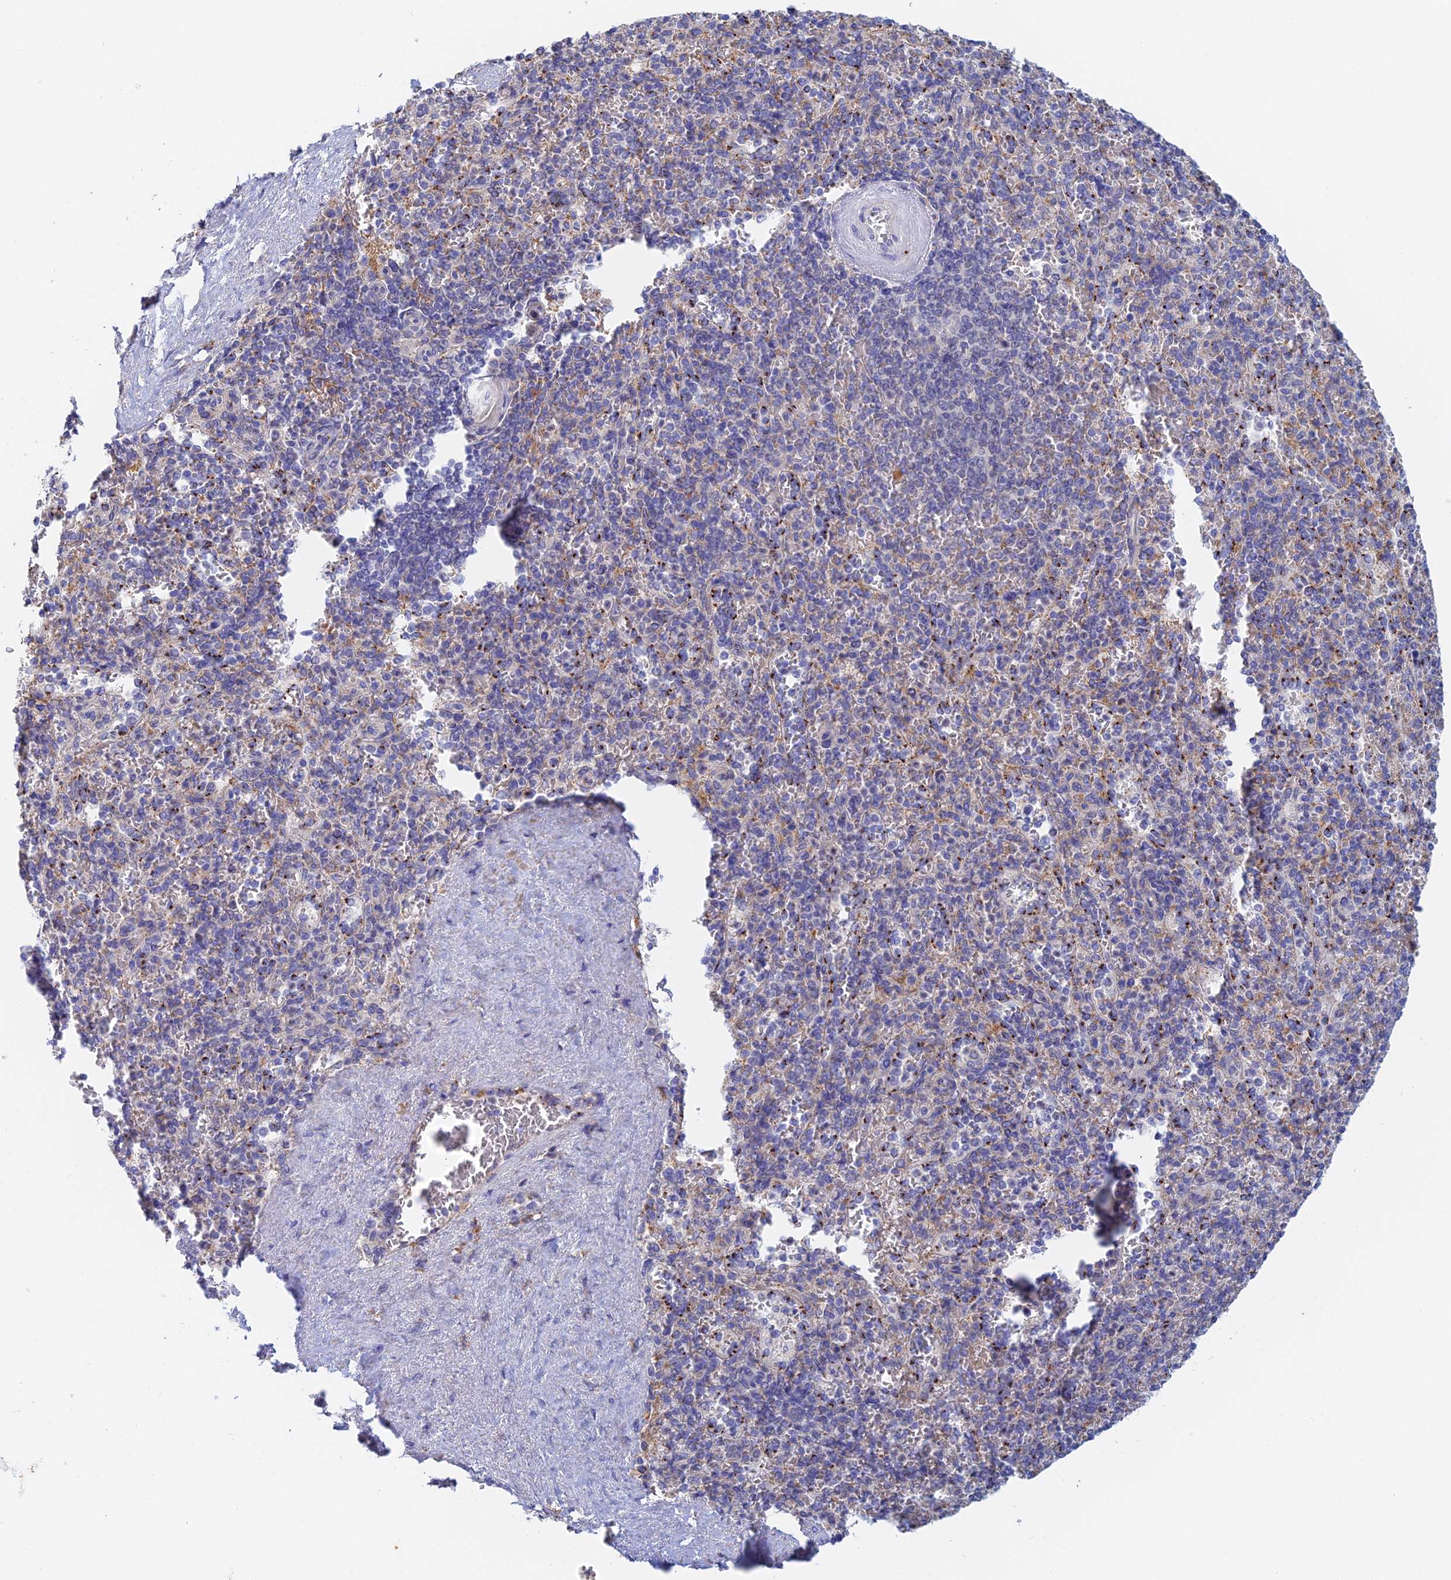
{"staining": {"intensity": "strong", "quantity": "<25%", "location": "cytoplasmic/membranous"}, "tissue": "spleen", "cell_type": "Cells in red pulp", "image_type": "normal", "snomed": [{"axis": "morphology", "description": "Normal tissue, NOS"}, {"axis": "topography", "description": "Spleen"}], "caption": "Cells in red pulp display medium levels of strong cytoplasmic/membranous positivity in about <25% of cells in benign human spleen. The staining is performed using DAB brown chromogen to label protein expression. The nuclei are counter-stained blue using hematoxylin.", "gene": "SLC24A3", "patient": {"sex": "male", "age": 82}}